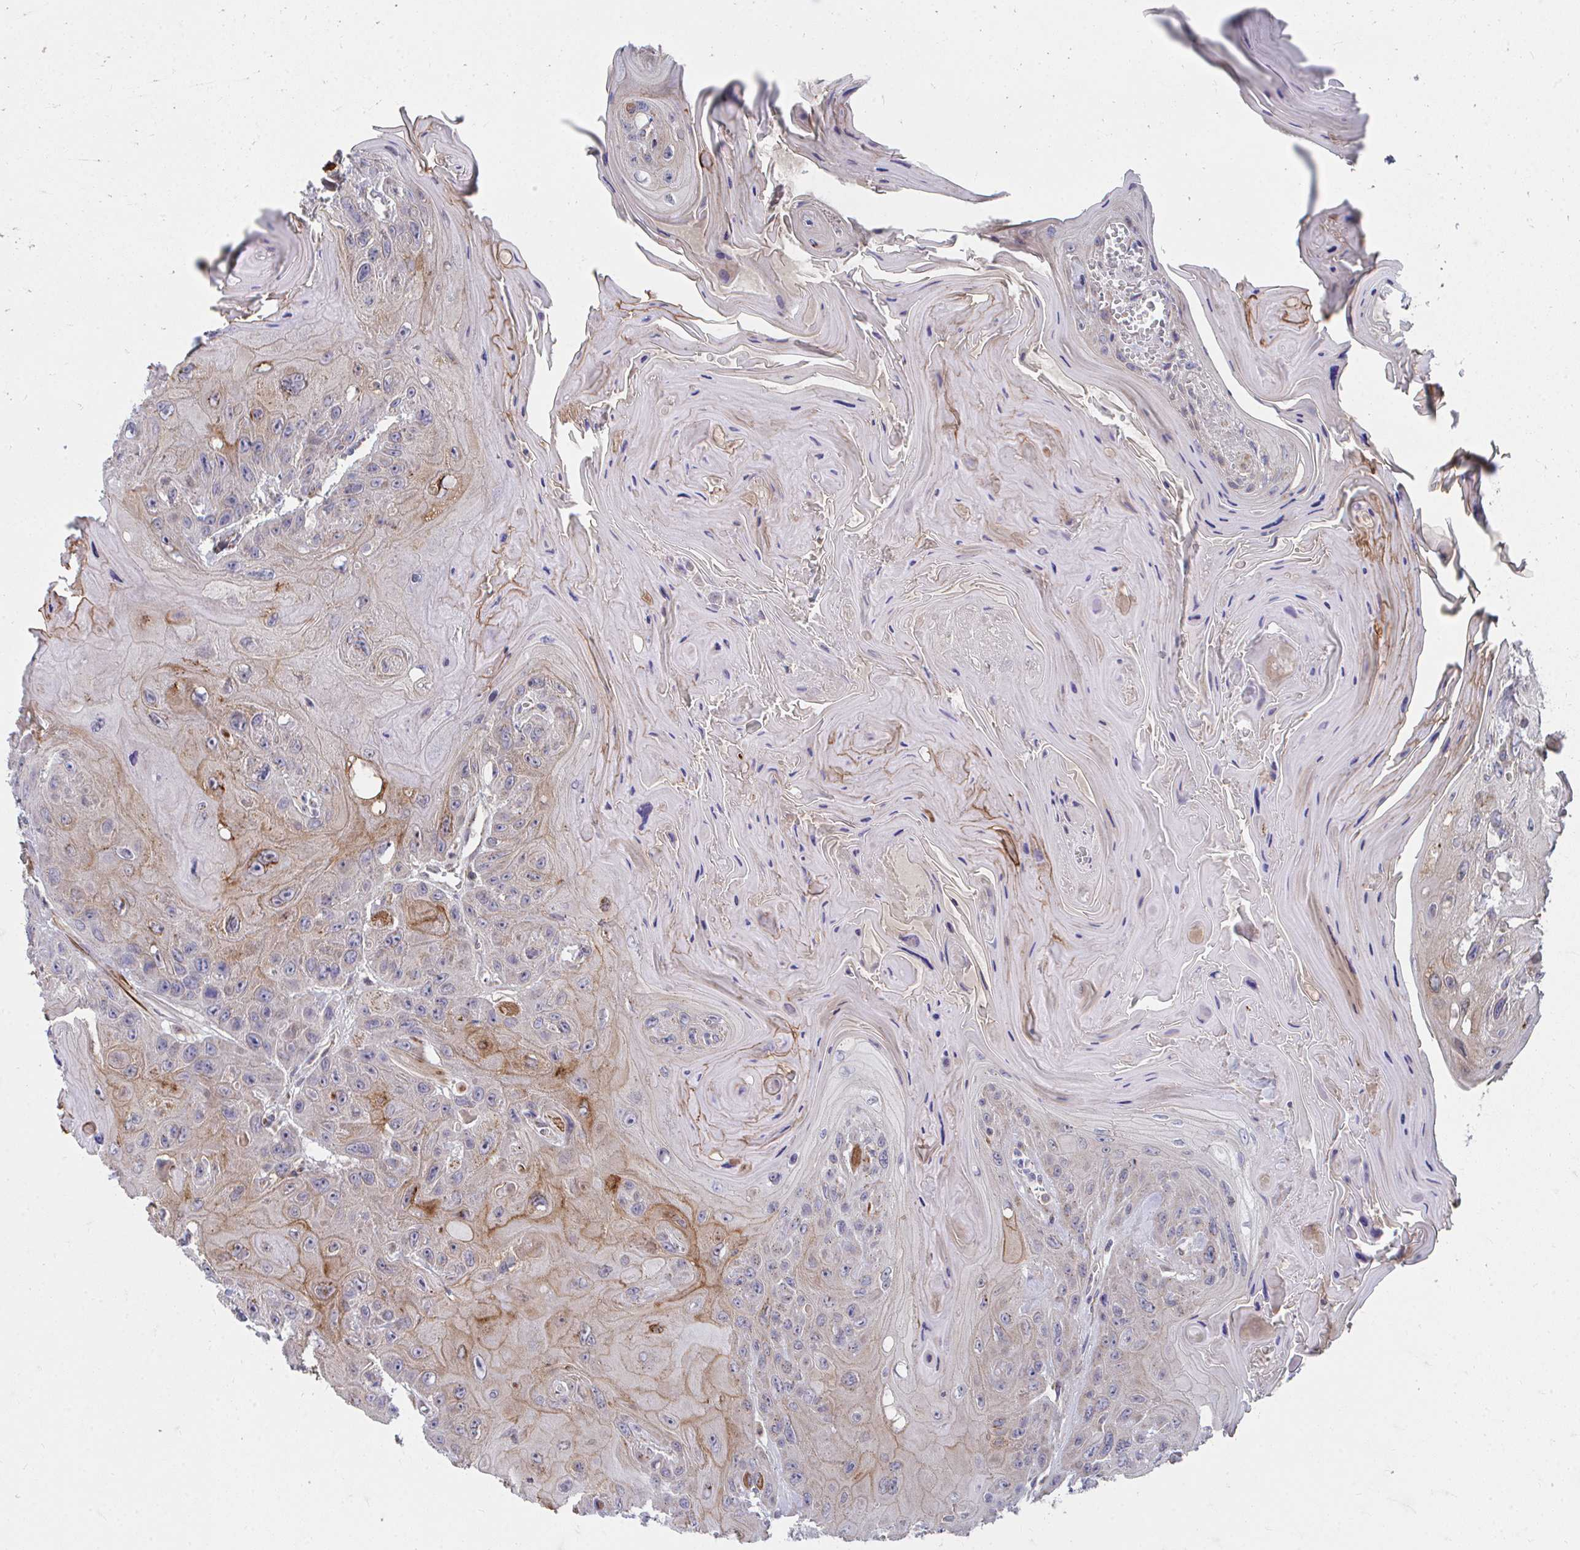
{"staining": {"intensity": "moderate", "quantity": "25%-75%", "location": "cytoplasmic/membranous"}, "tissue": "head and neck cancer", "cell_type": "Tumor cells", "image_type": "cancer", "snomed": [{"axis": "morphology", "description": "Squamous cell carcinoma, NOS"}, {"axis": "topography", "description": "Head-Neck"}], "caption": "Head and neck cancer stained with a protein marker demonstrates moderate staining in tumor cells.", "gene": "PEX3", "patient": {"sex": "female", "age": 59}}